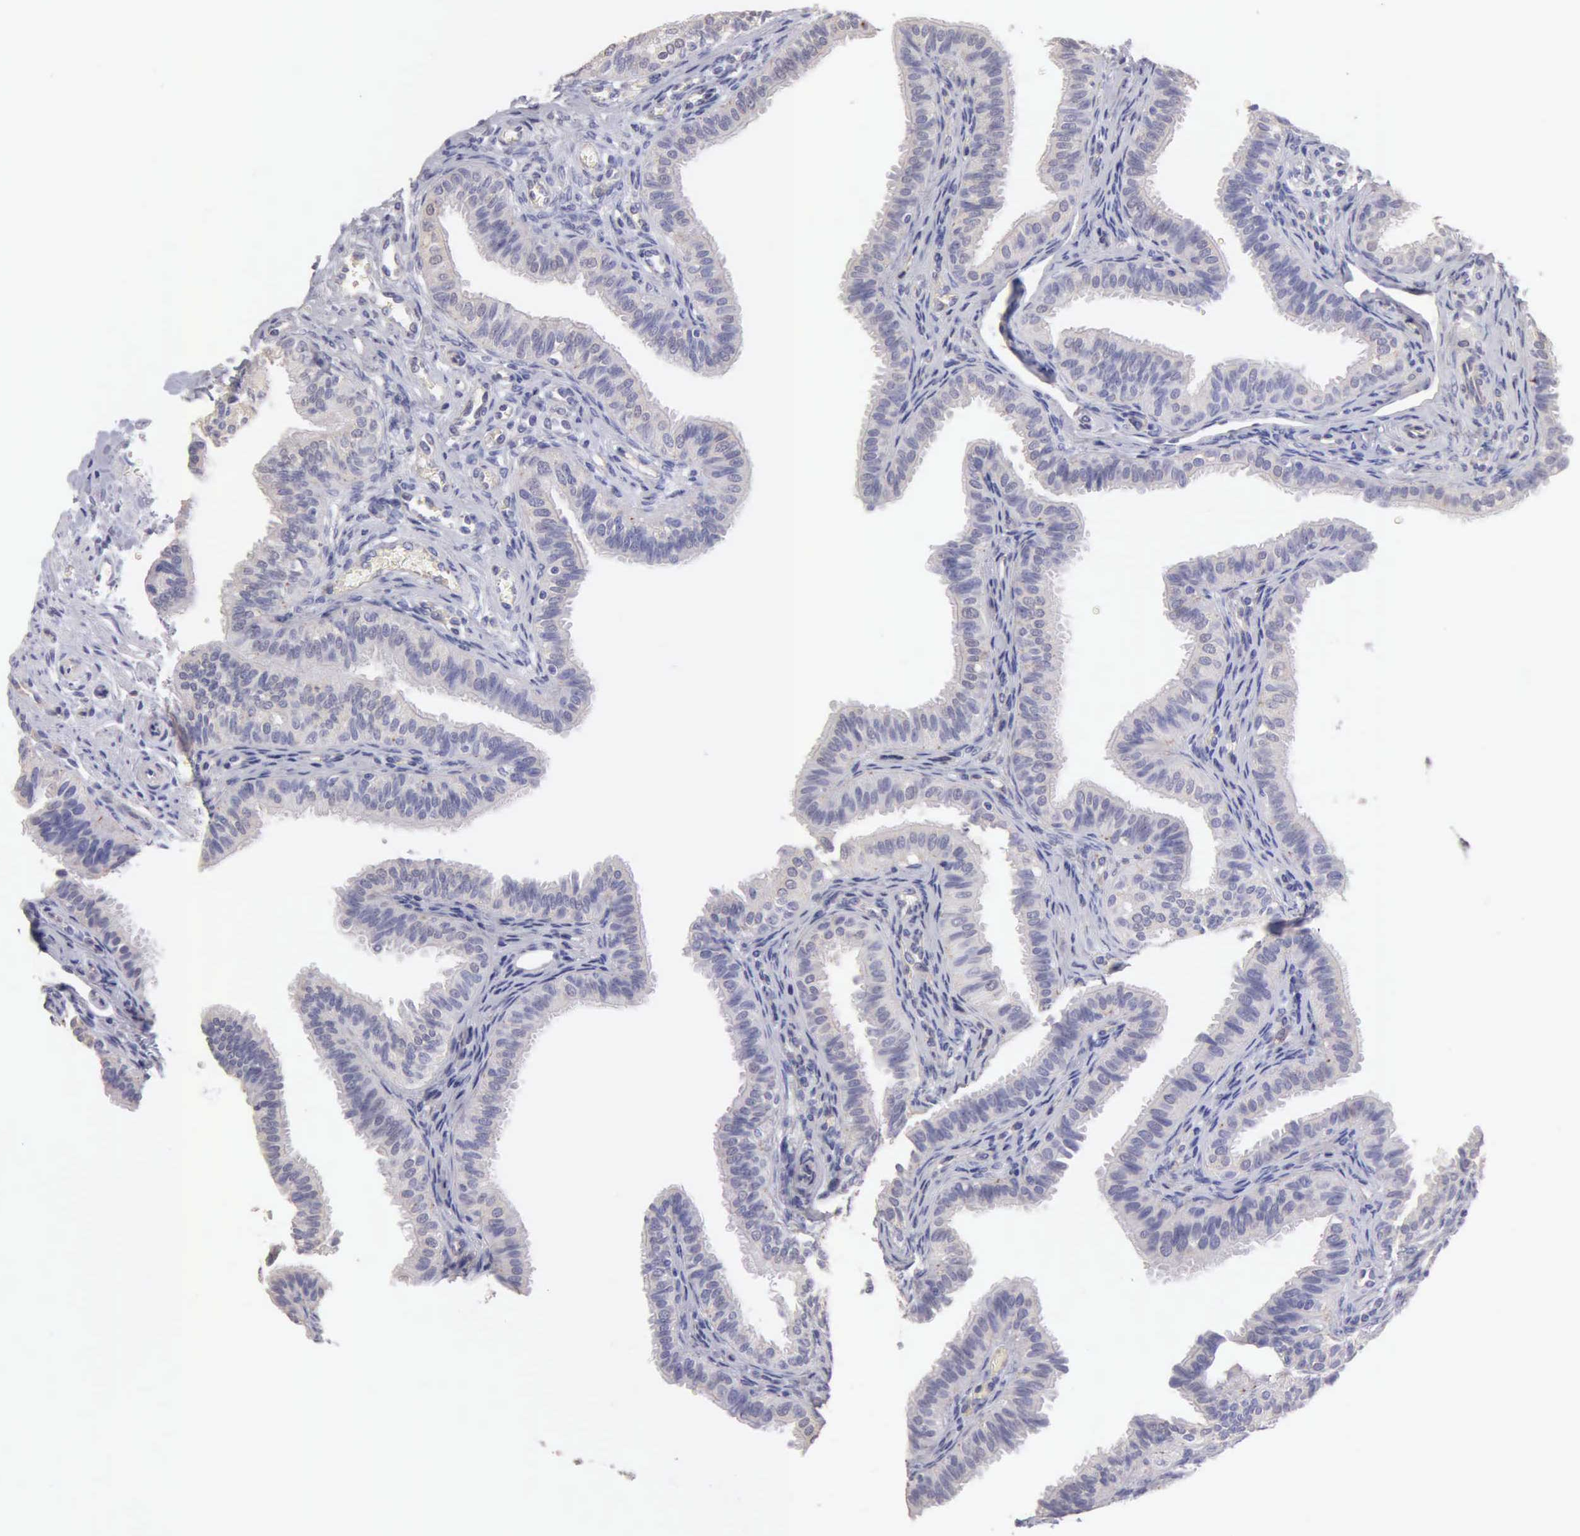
{"staining": {"intensity": "negative", "quantity": "none", "location": "none"}, "tissue": "fallopian tube", "cell_type": "Glandular cells", "image_type": "normal", "snomed": [{"axis": "morphology", "description": "Normal tissue, NOS"}, {"axis": "topography", "description": "Fallopian tube"}], "caption": "High magnification brightfield microscopy of unremarkable fallopian tube stained with DAB (3,3'-diaminobenzidine) (brown) and counterstained with hematoxylin (blue): glandular cells show no significant expression.", "gene": "APP", "patient": {"sex": "female", "age": 42}}